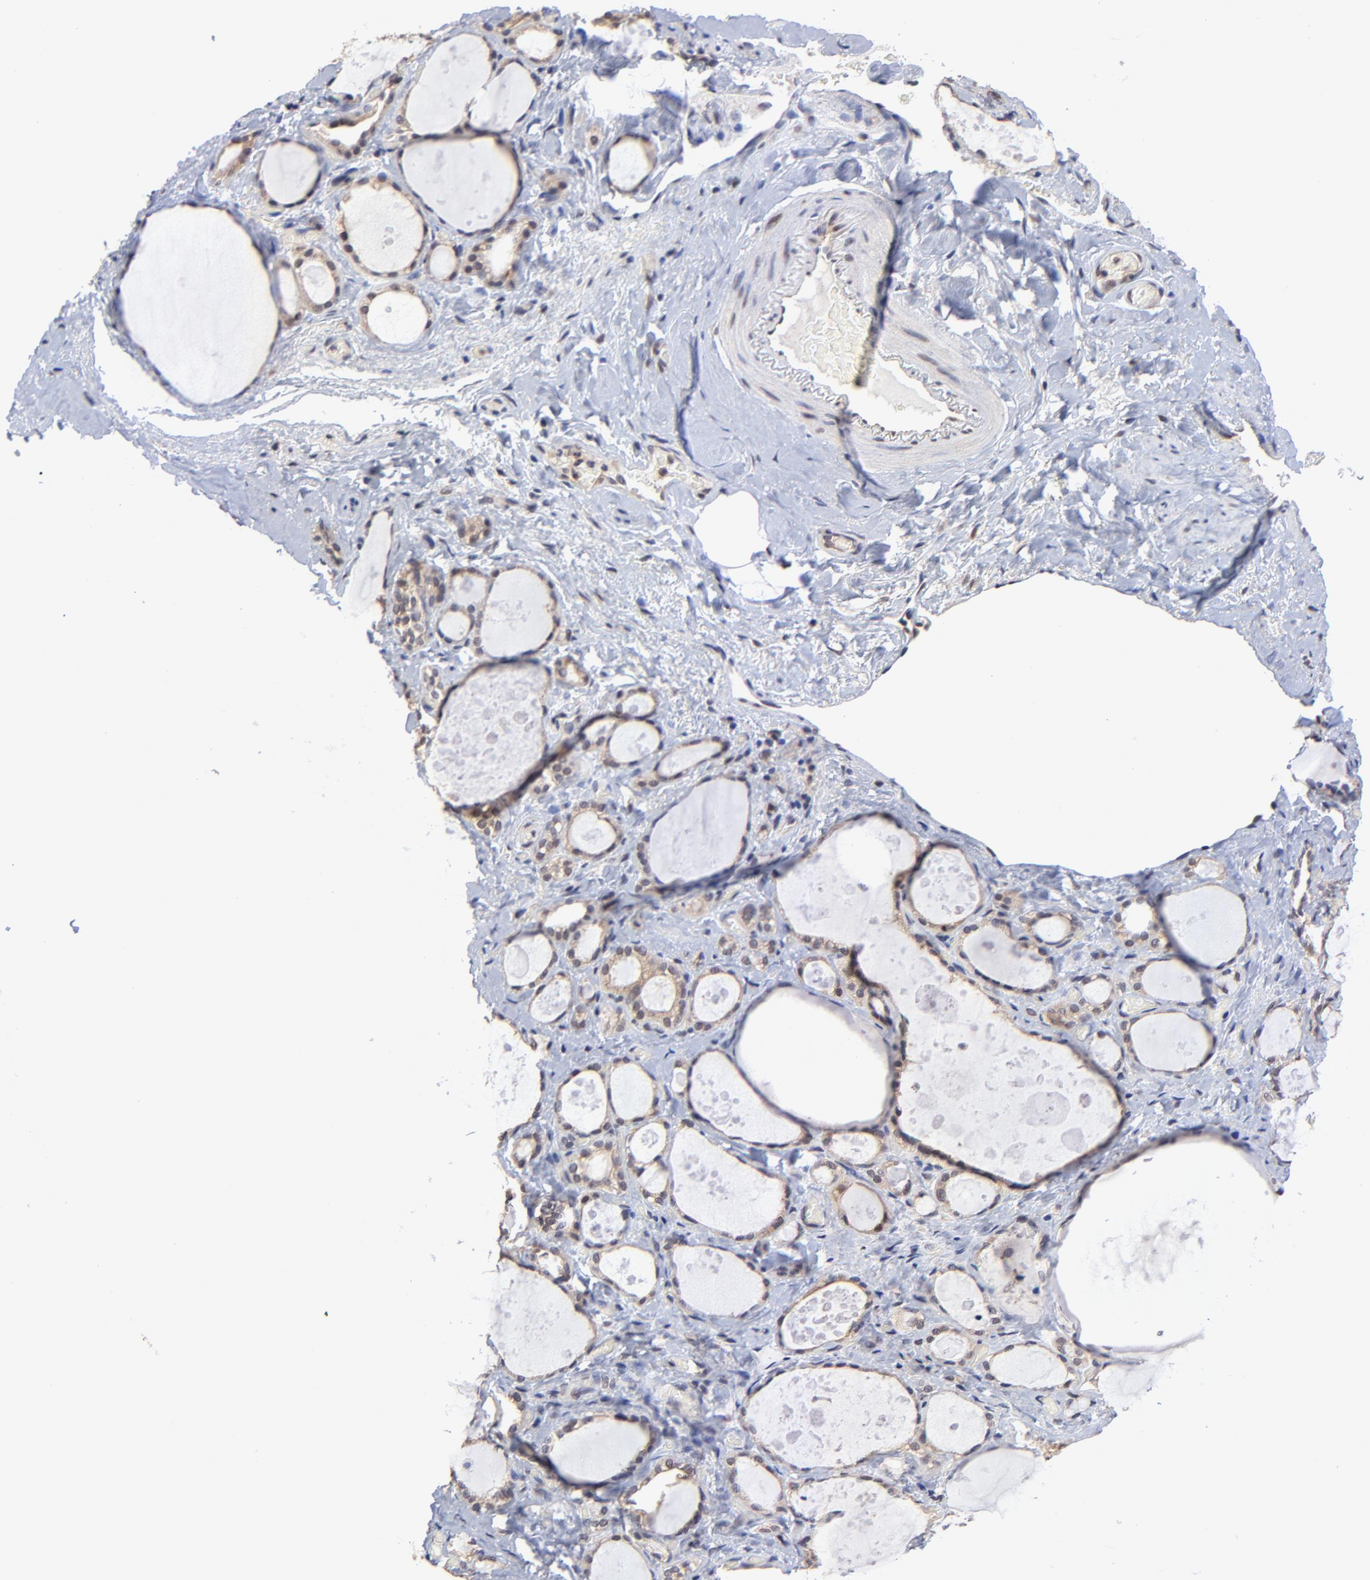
{"staining": {"intensity": "weak", "quantity": "<25%", "location": "cytoplasmic/membranous,nuclear"}, "tissue": "thyroid gland", "cell_type": "Glandular cells", "image_type": "normal", "snomed": [{"axis": "morphology", "description": "Normal tissue, NOS"}, {"axis": "topography", "description": "Thyroid gland"}], "caption": "Immunohistochemical staining of unremarkable thyroid gland exhibits no significant expression in glandular cells.", "gene": "PSMC4", "patient": {"sex": "female", "age": 75}}